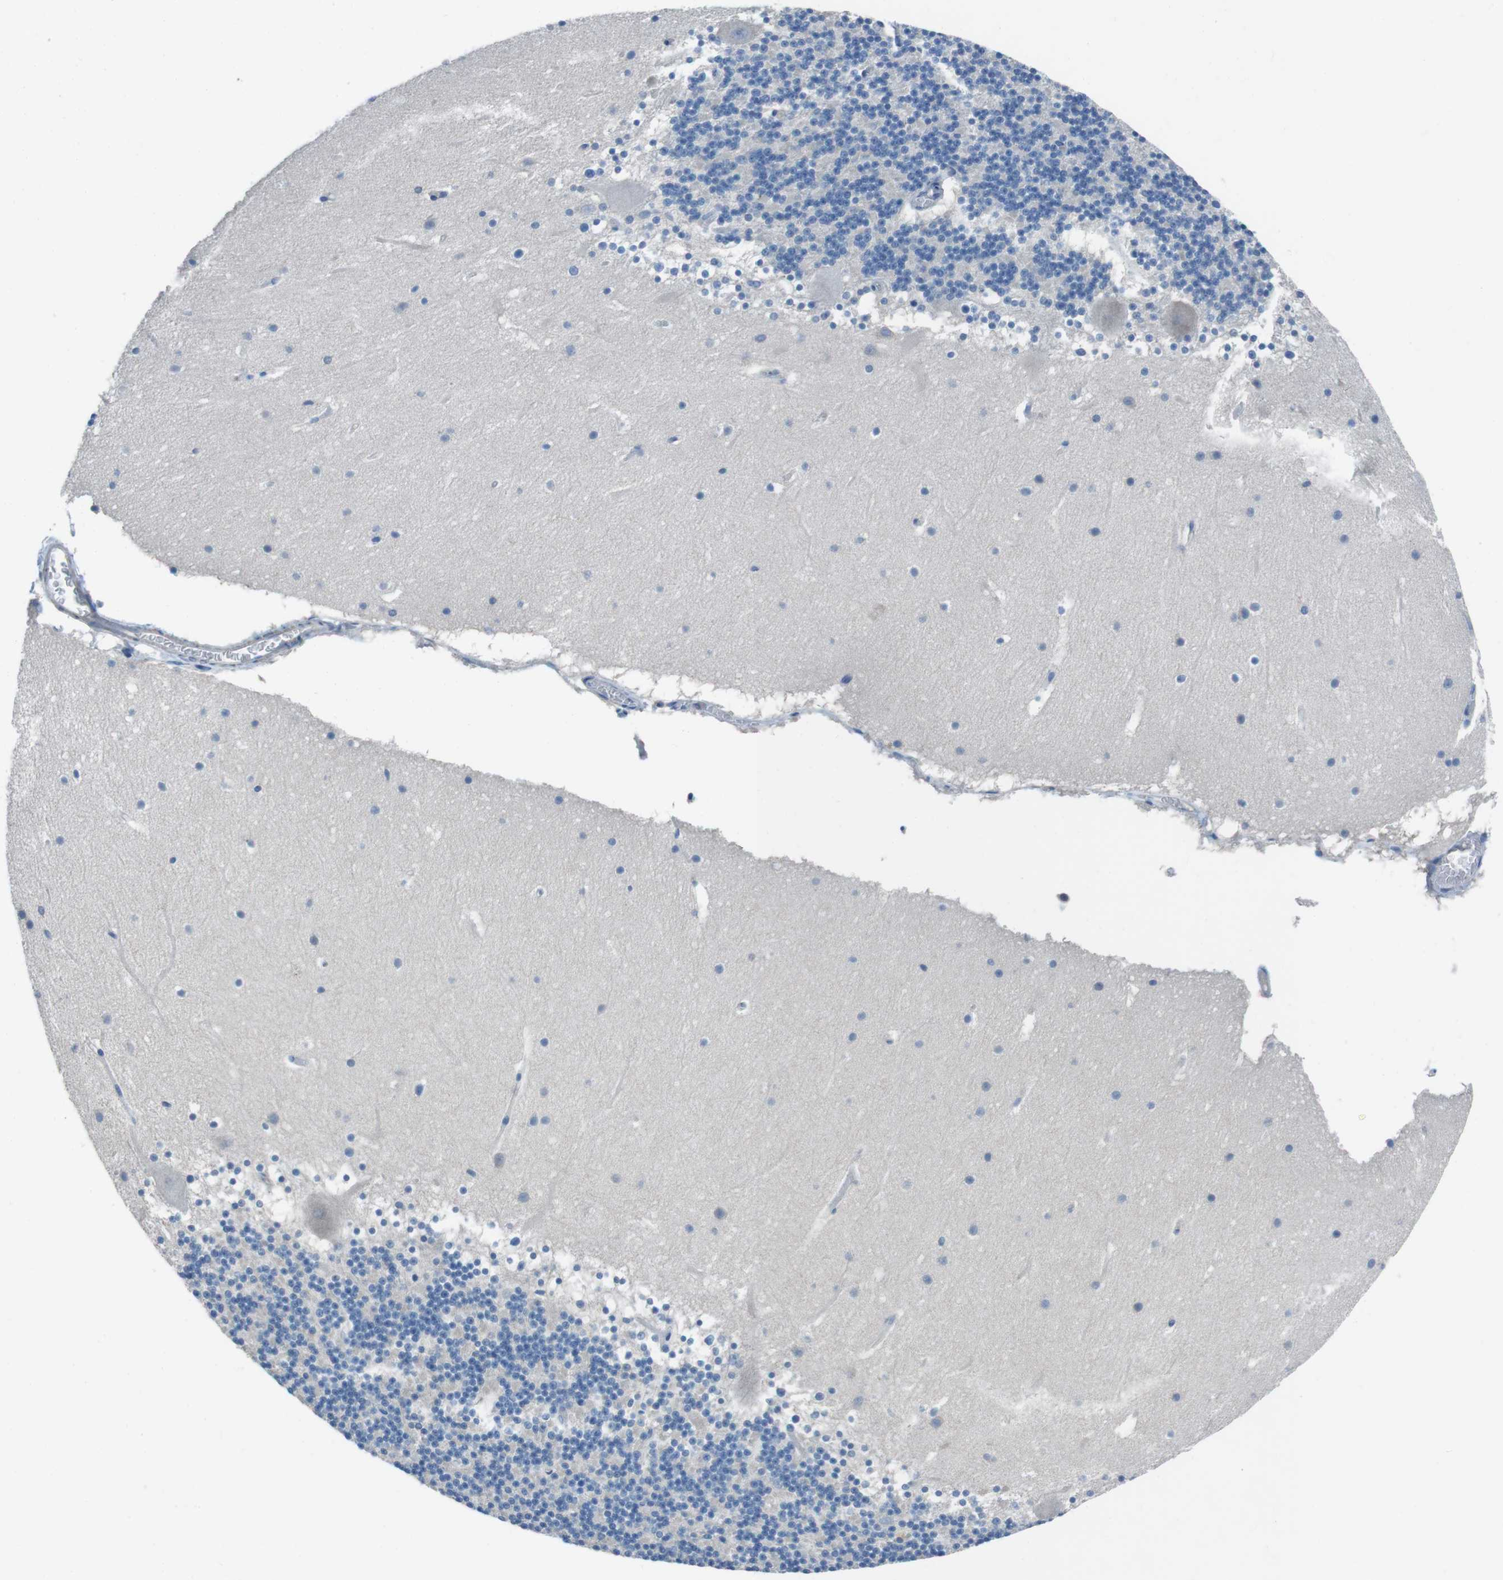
{"staining": {"intensity": "negative", "quantity": "none", "location": "none"}, "tissue": "cerebellum", "cell_type": "Cells in granular layer", "image_type": "normal", "snomed": [{"axis": "morphology", "description": "Normal tissue, NOS"}, {"axis": "topography", "description": "Cerebellum"}], "caption": "This is a histopathology image of immunohistochemistry (IHC) staining of normal cerebellum, which shows no expression in cells in granular layer. (DAB immunohistochemistry (IHC), high magnification).", "gene": "CYP2C19", "patient": {"sex": "female", "age": 19}}